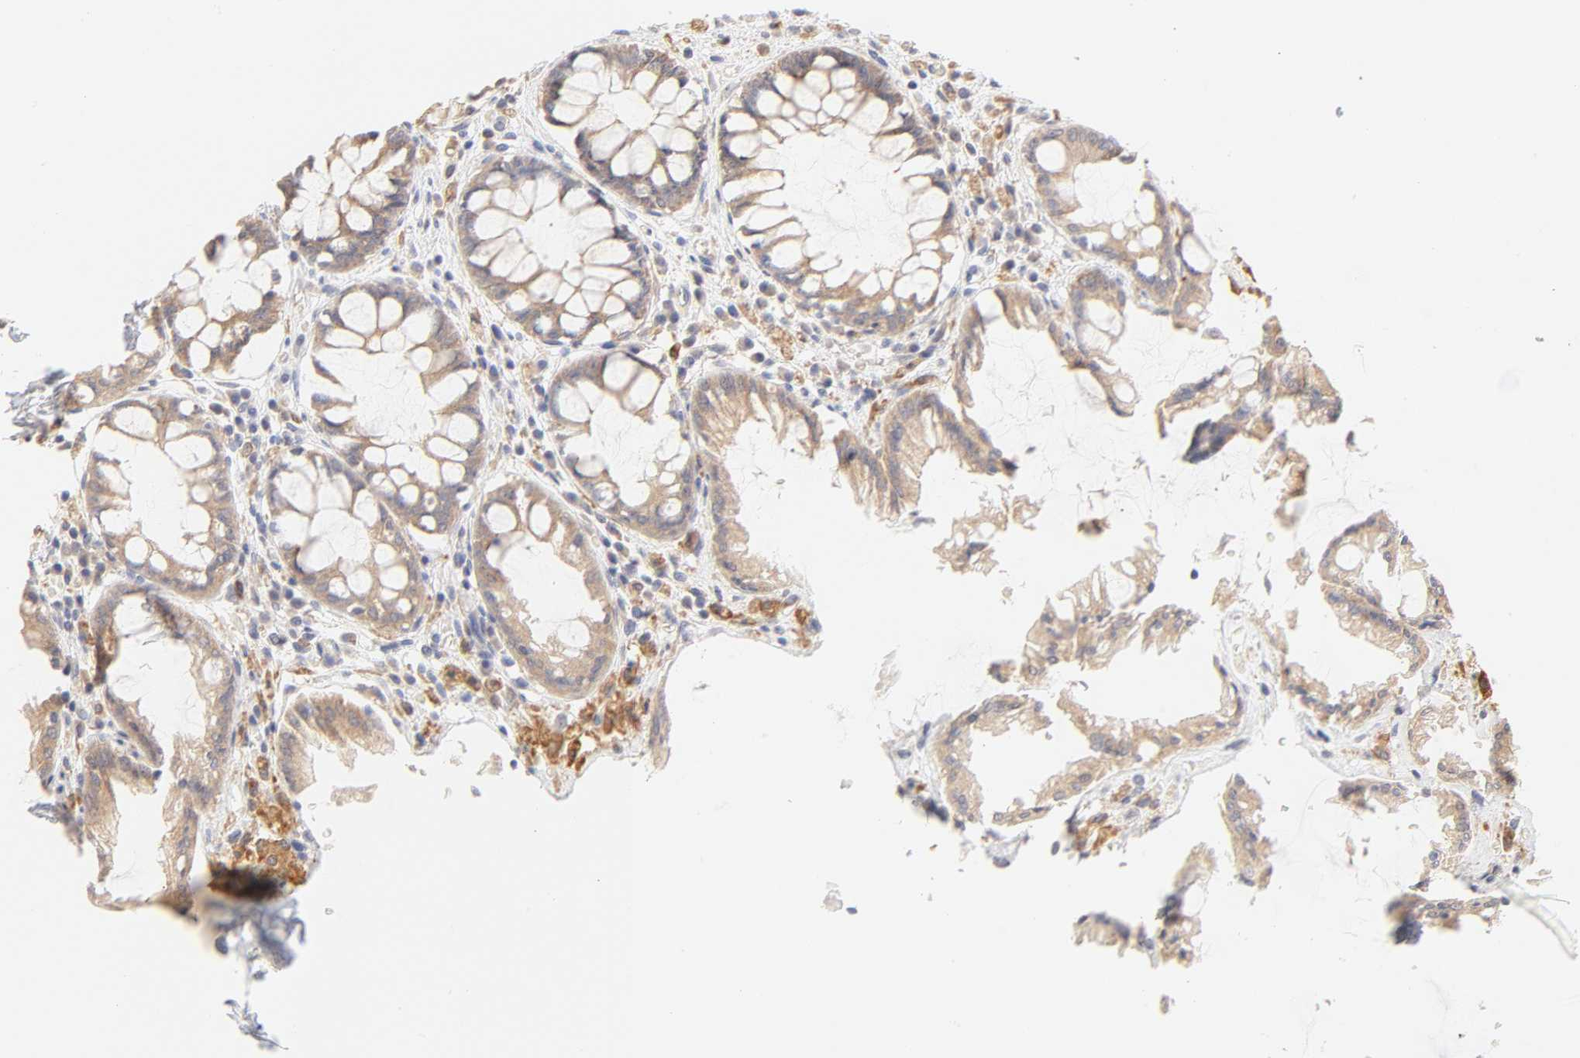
{"staining": {"intensity": "weak", "quantity": ">75%", "location": "cytoplasmic/membranous"}, "tissue": "rectum", "cell_type": "Glandular cells", "image_type": "normal", "snomed": [{"axis": "morphology", "description": "Normal tissue, NOS"}, {"axis": "topography", "description": "Rectum"}], "caption": "A high-resolution photomicrograph shows IHC staining of normal rectum, which shows weak cytoplasmic/membranous staining in about >75% of glandular cells.", "gene": "MTERF2", "patient": {"sex": "female", "age": 46}}